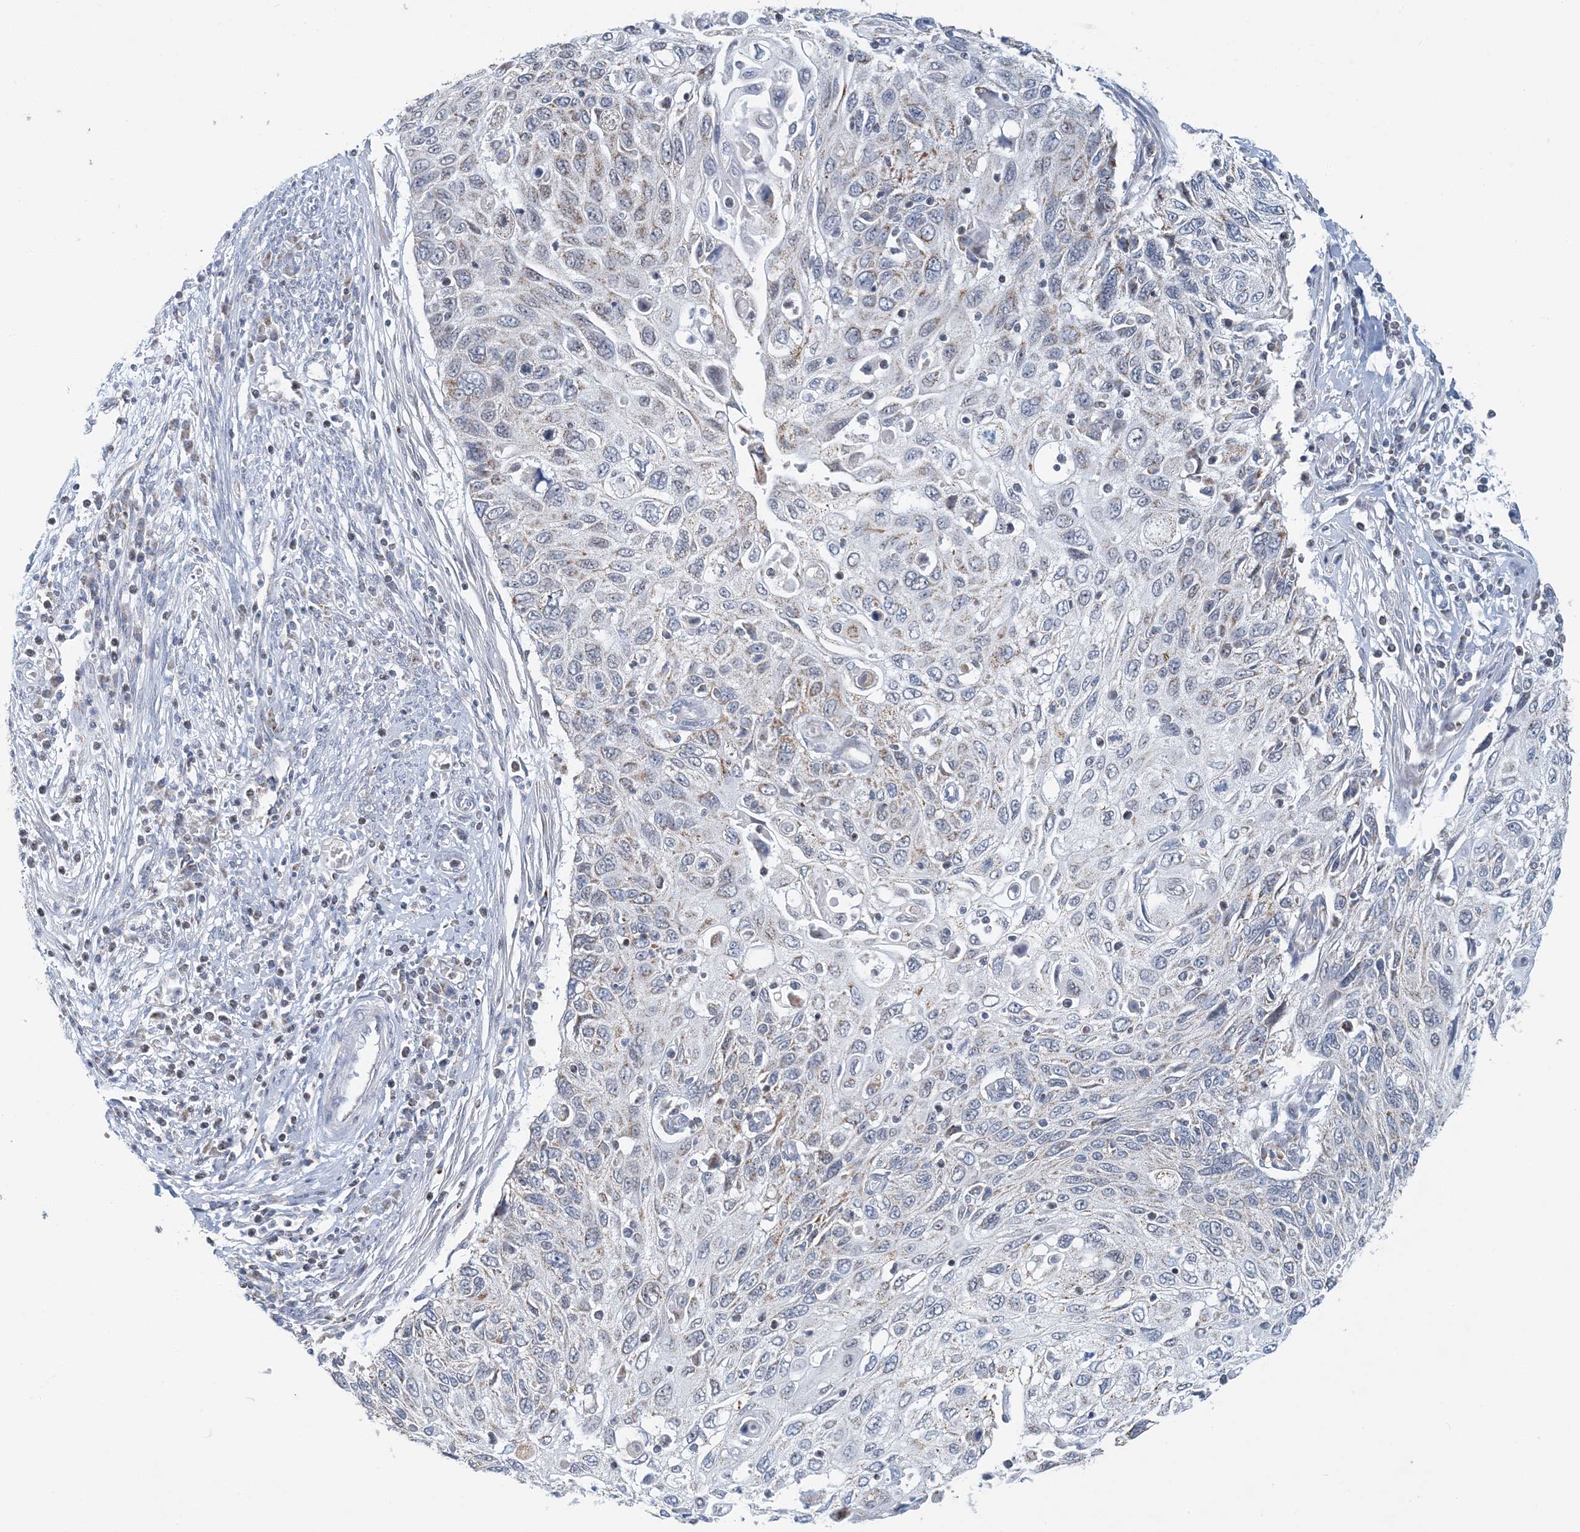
{"staining": {"intensity": "weak", "quantity": "<25%", "location": "cytoplasmic/membranous"}, "tissue": "cervical cancer", "cell_type": "Tumor cells", "image_type": "cancer", "snomed": [{"axis": "morphology", "description": "Squamous cell carcinoma, NOS"}, {"axis": "topography", "description": "Cervix"}], "caption": "This is an IHC photomicrograph of squamous cell carcinoma (cervical). There is no expression in tumor cells.", "gene": "BDH1", "patient": {"sex": "female", "age": 70}}